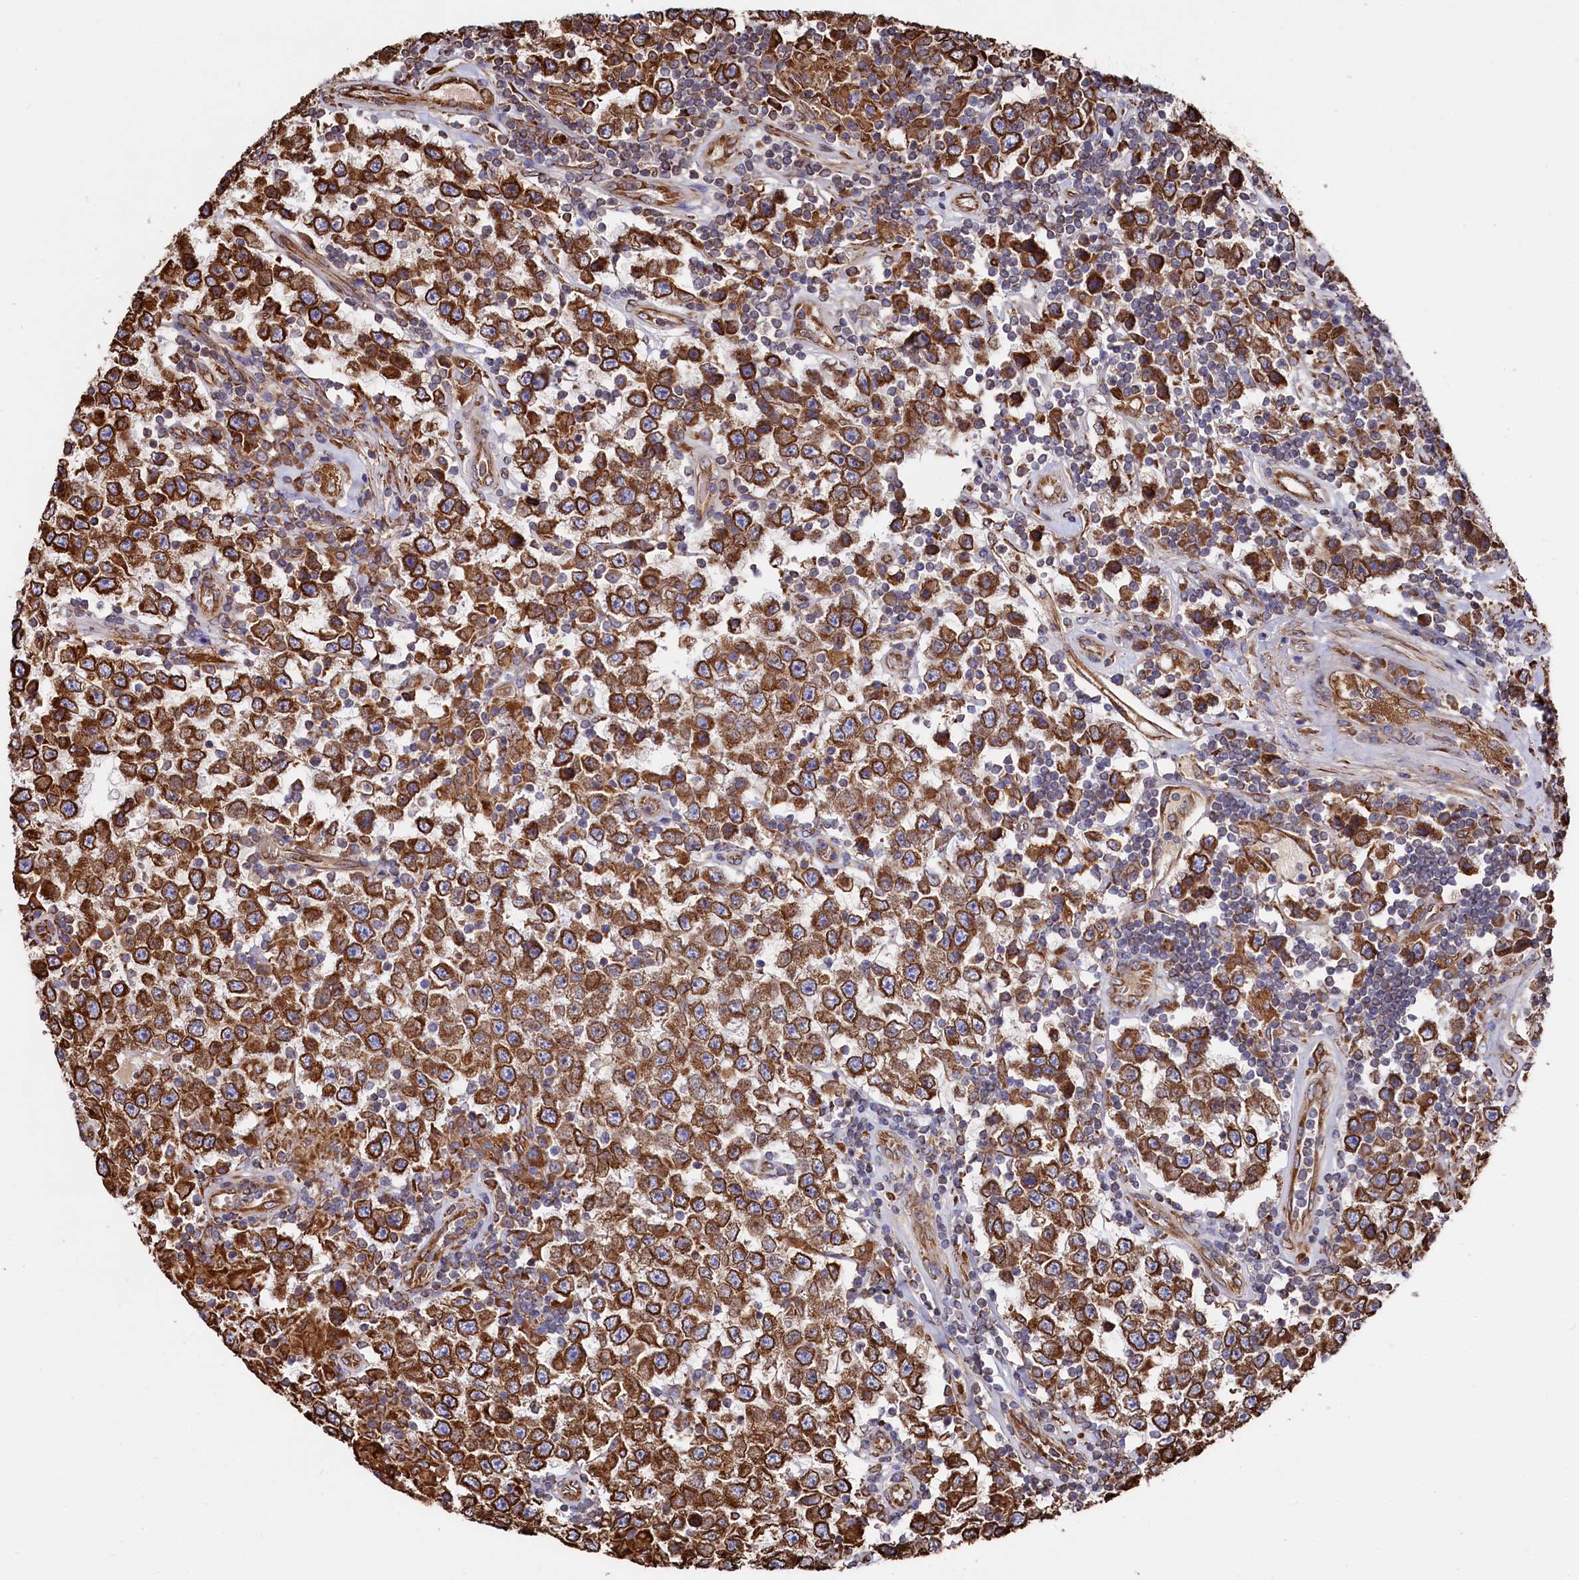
{"staining": {"intensity": "strong", "quantity": ">75%", "location": "cytoplasmic/membranous"}, "tissue": "testis cancer", "cell_type": "Tumor cells", "image_type": "cancer", "snomed": [{"axis": "morphology", "description": "Normal tissue, NOS"}, {"axis": "morphology", "description": "Urothelial carcinoma, High grade"}, {"axis": "morphology", "description": "Seminoma, NOS"}, {"axis": "morphology", "description": "Carcinoma, Embryonal, NOS"}, {"axis": "topography", "description": "Urinary bladder"}, {"axis": "topography", "description": "Testis"}], "caption": "Brown immunohistochemical staining in testis cancer (embryonal carcinoma) demonstrates strong cytoplasmic/membranous staining in approximately >75% of tumor cells. (brown staining indicates protein expression, while blue staining denotes nuclei).", "gene": "NEURL1B", "patient": {"sex": "male", "age": 41}}